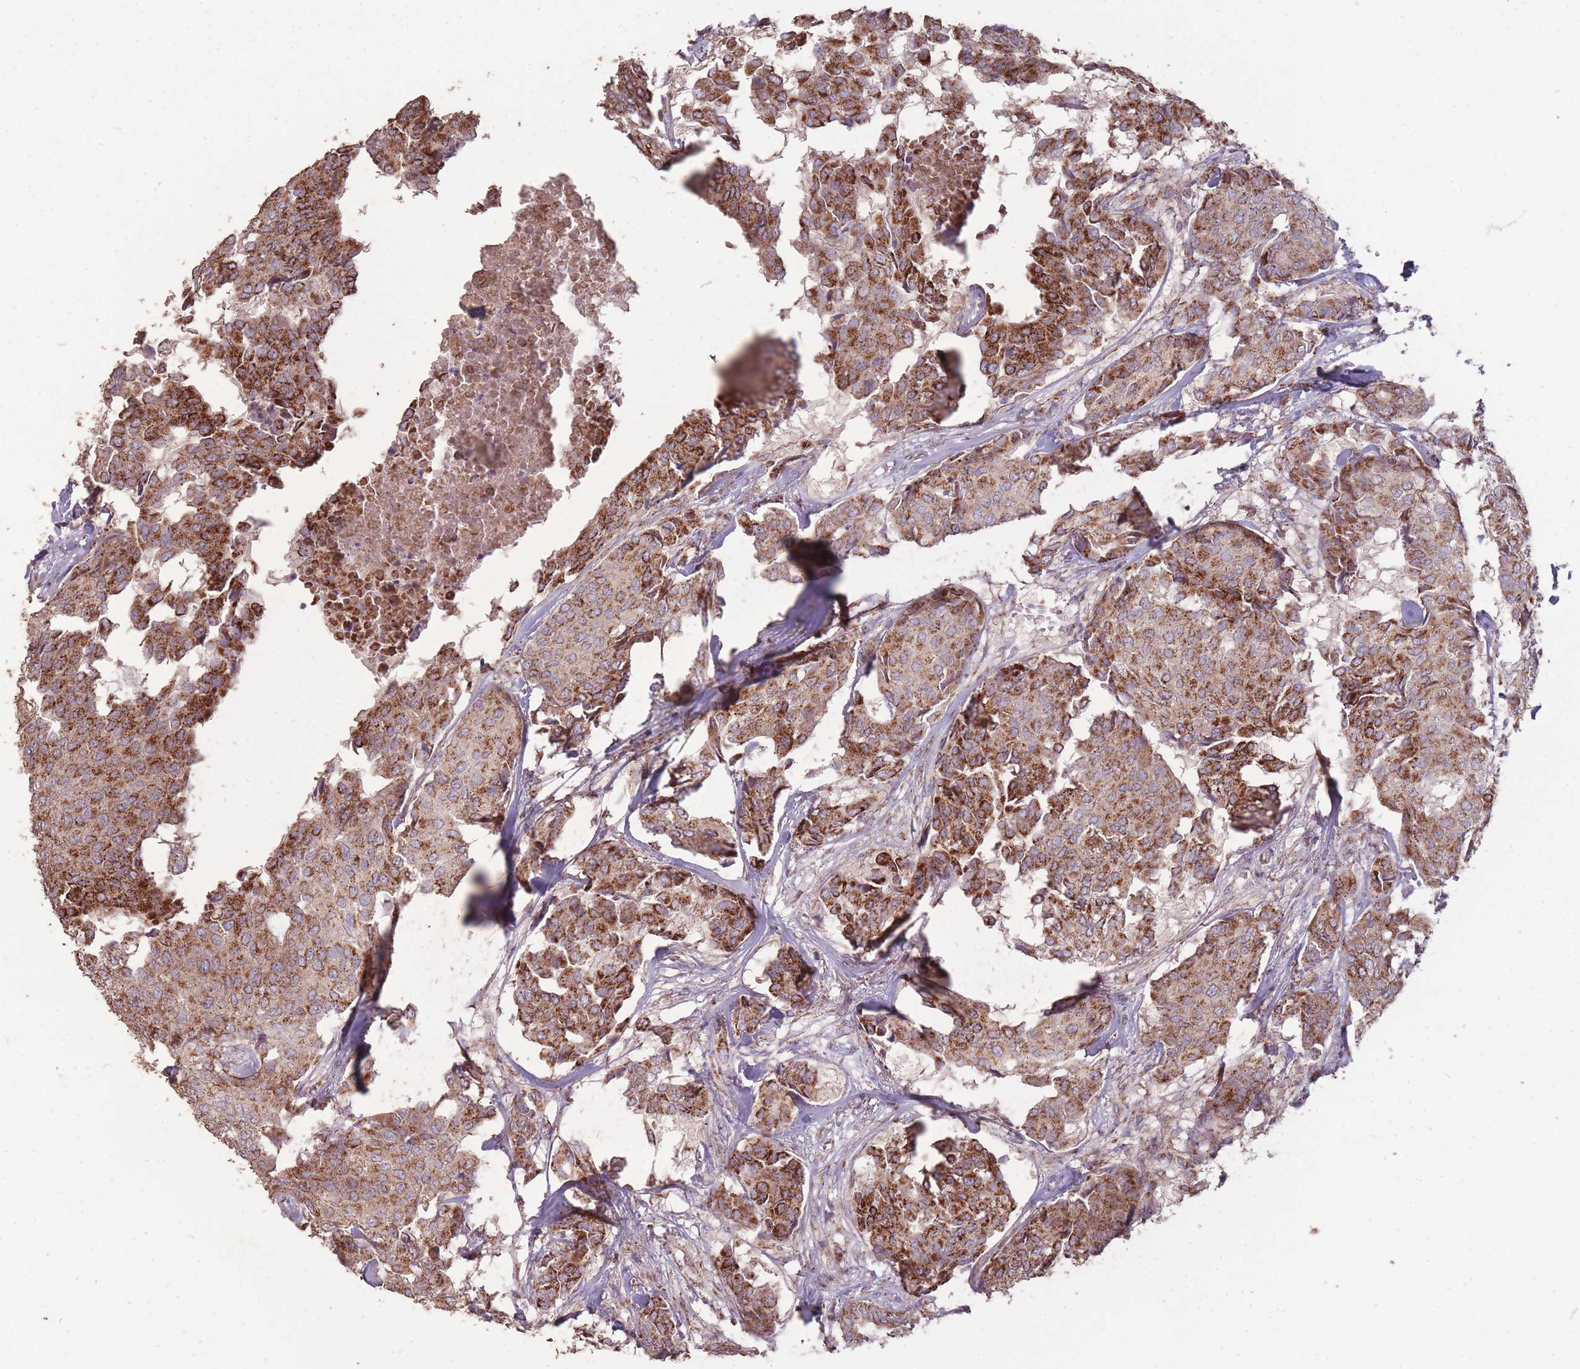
{"staining": {"intensity": "strong", "quantity": ">75%", "location": "cytoplasmic/membranous"}, "tissue": "breast cancer", "cell_type": "Tumor cells", "image_type": "cancer", "snomed": [{"axis": "morphology", "description": "Duct carcinoma"}, {"axis": "topography", "description": "Breast"}], "caption": "Infiltrating ductal carcinoma (breast) stained with DAB (3,3'-diaminobenzidine) immunohistochemistry (IHC) exhibits high levels of strong cytoplasmic/membranous staining in about >75% of tumor cells.", "gene": "CNOT8", "patient": {"sex": "female", "age": 75}}